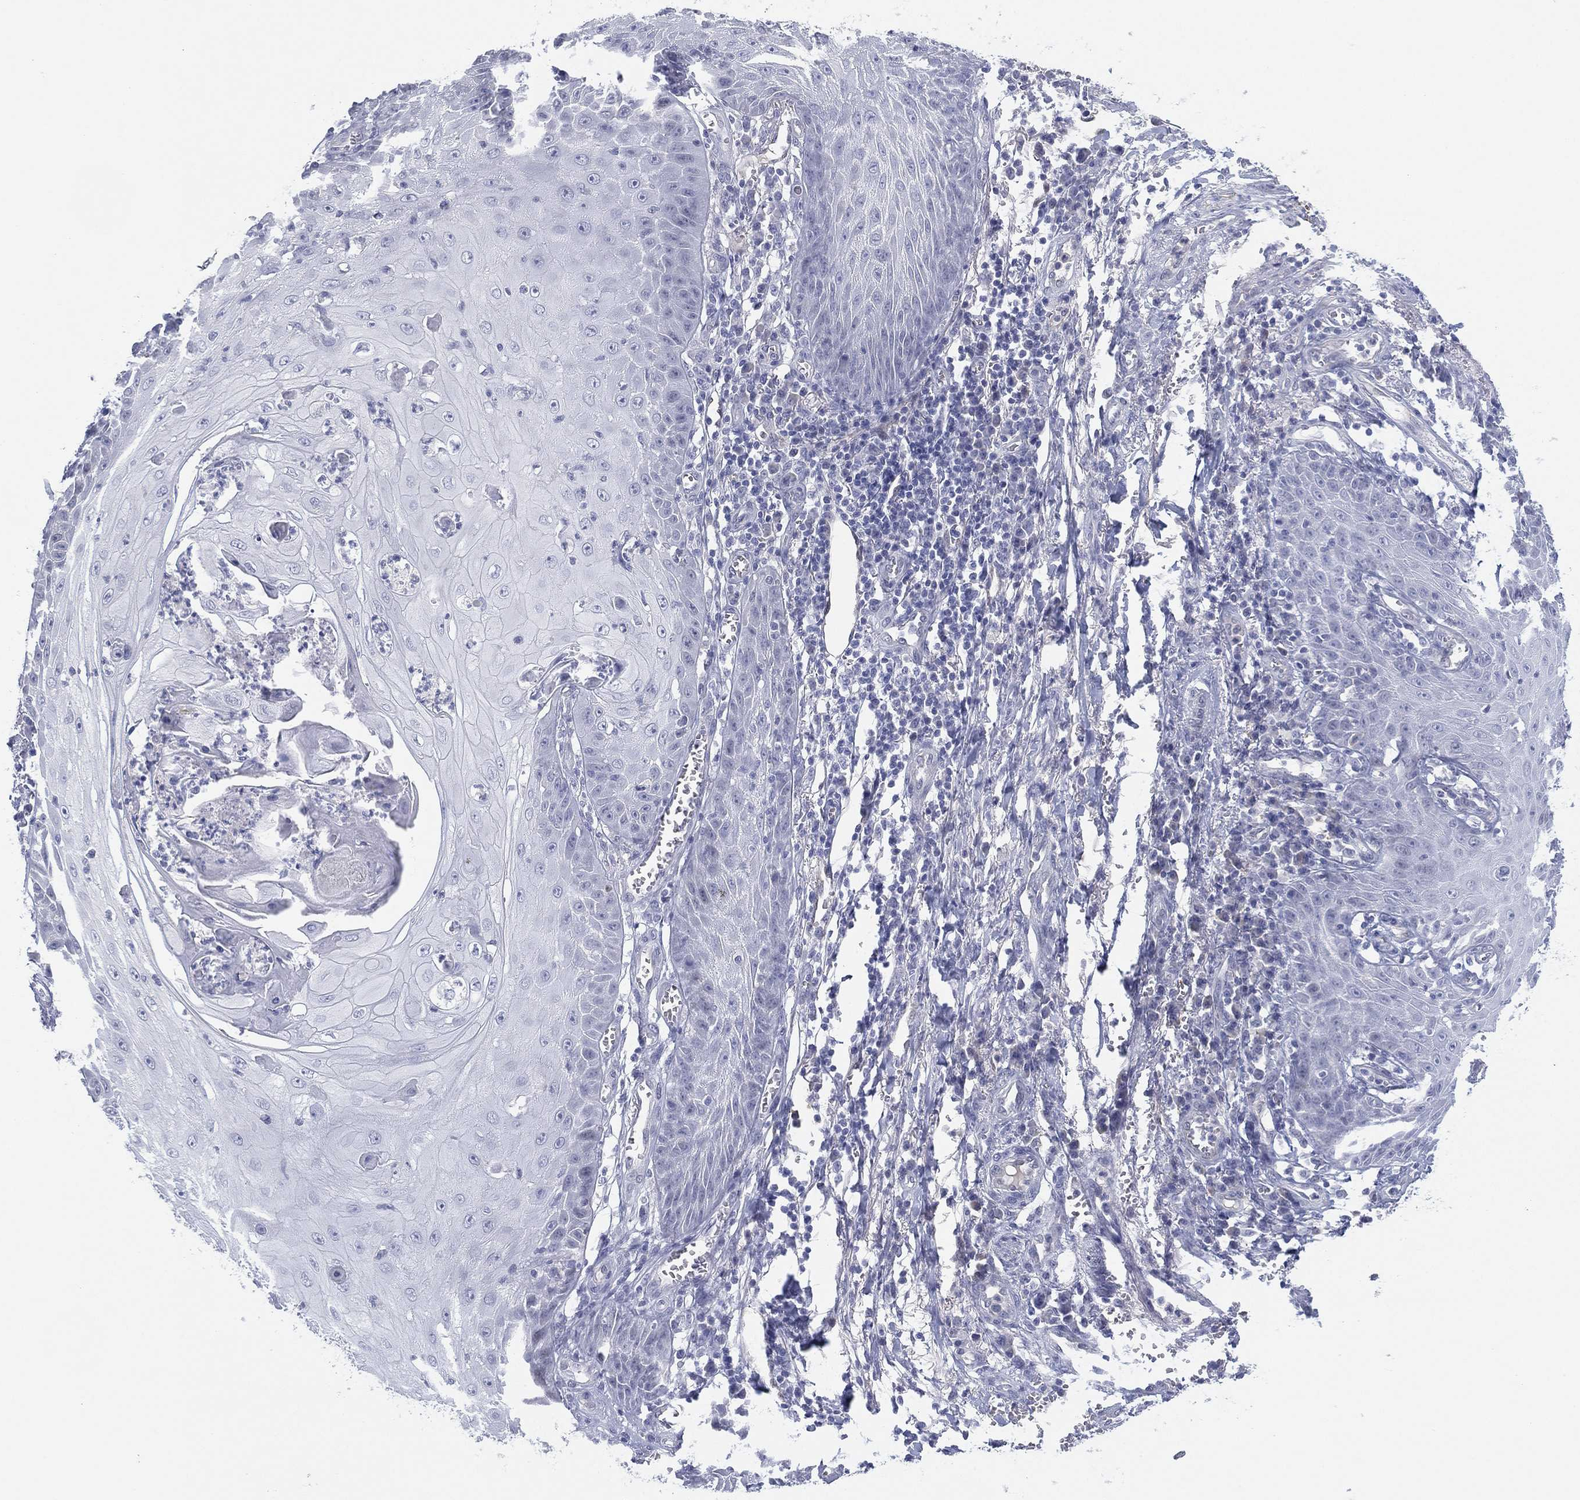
{"staining": {"intensity": "negative", "quantity": "none", "location": "none"}, "tissue": "skin cancer", "cell_type": "Tumor cells", "image_type": "cancer", "snomed": [{"axis": "morphology", "description": "Squamous cell carcinoma, NOS"}, {"axis": "topography", "description": "Skin"}], "caption": "Histopathology image shows no significant protein expression in tumor cells of skin cancer. (DAB (3,3'-diaminobenzidine) immunohistochemistry (IHC) with hematoxylin counter stain).", "gene": "DDAH1", "patient": {"sex": "male", "age": 70}}